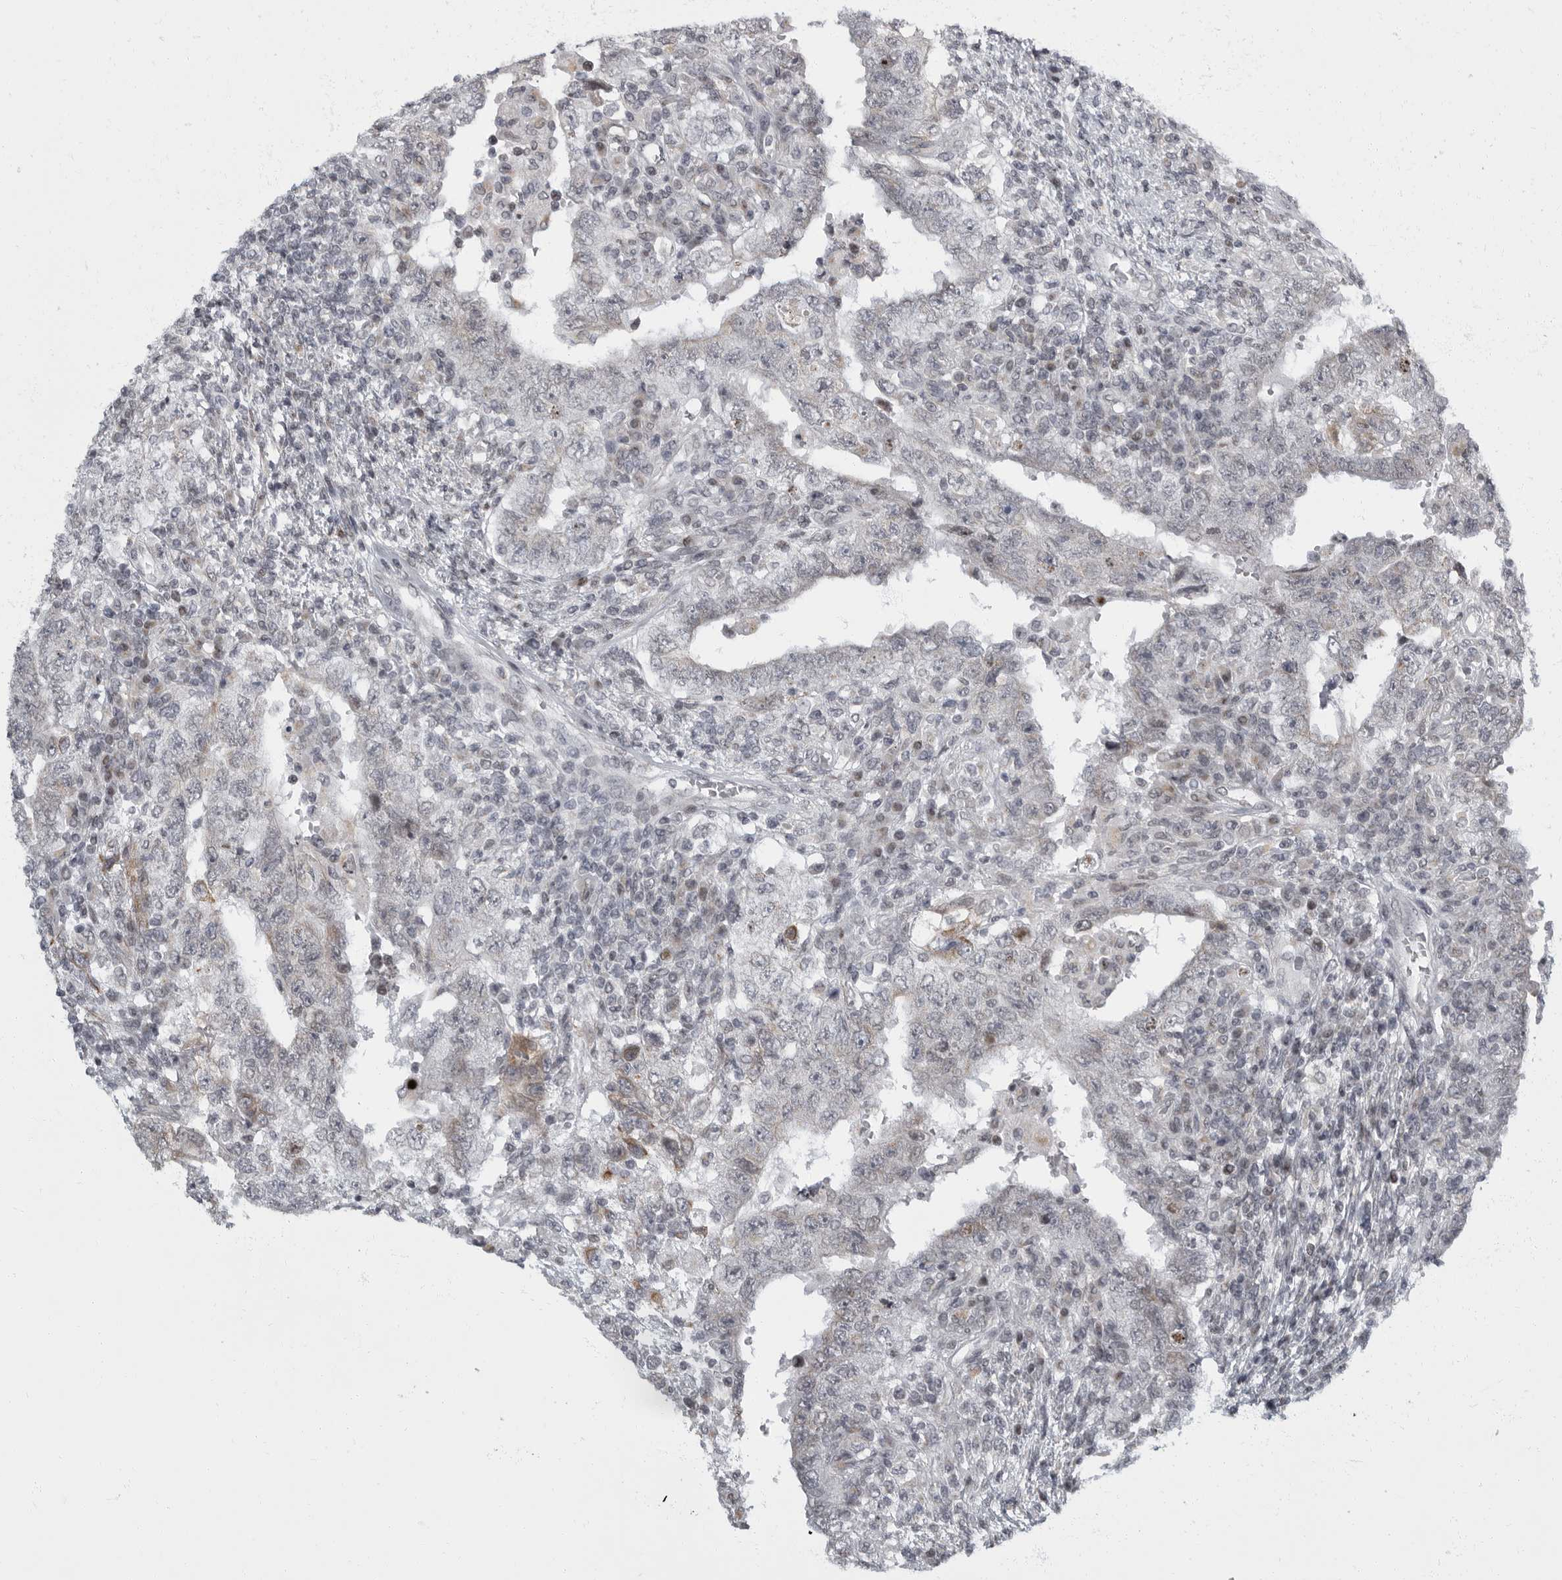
{"staining": {"intensity": "negative", "quantity": "none", "location": "none"}, "tissue": "testis cancer", "cell_type": "Tumor cells", "image_type": "cancer", "snomed": [{"axis": "morphology", "description": "Carcinoma, Embryonal, NOS"}, {"axis": "topography", "description": "Testis"}], "caption": "Micrograph shows no protein staining in tumor cells of testis cancer (embryonal carcinoma) tissue. The staining is performed using DAB brown chromogen with nuclei counter-stained in using hematoxylin.", "gene": "EVI5", "patient": {"sex": "male", "age": 26}}